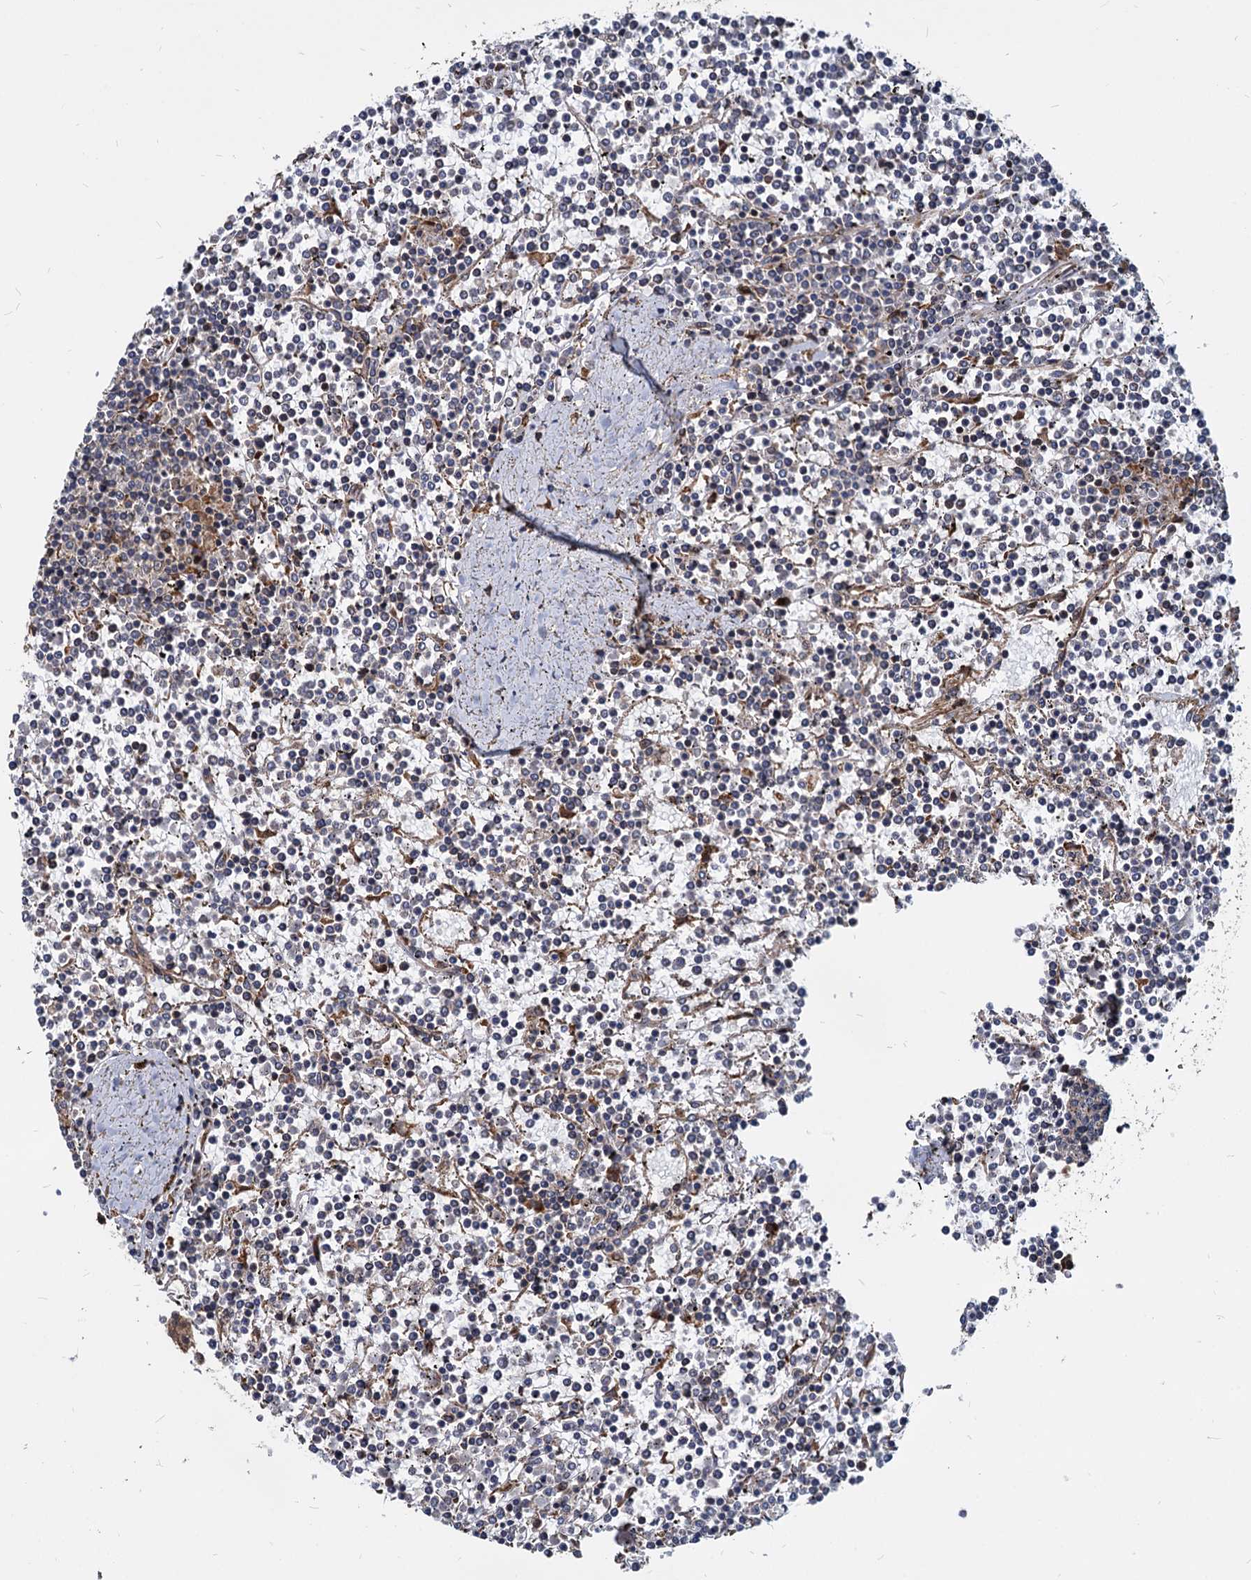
{"staining": {"intensity": "negative", "quantity": "none", "location": "none"}, "tissue": "lymphoma", "cell_type": "Tumor cells", "image_type": "cancer", "snomed": [{"axis": "morphology", "description": "Malignant lymphoma, non-Hodgkin's type, Low grade"}, {"axis": "topography", "description": "Spleen"}], "caption": "Human low-grade malignant lymphoma, non-Hodgkin's type stained for a protein using immunohistochemistry (IHC) shows no positivity in tumor cells.", "gene": "SAAL1", "patient": {"sex": "female", "age": 19}}